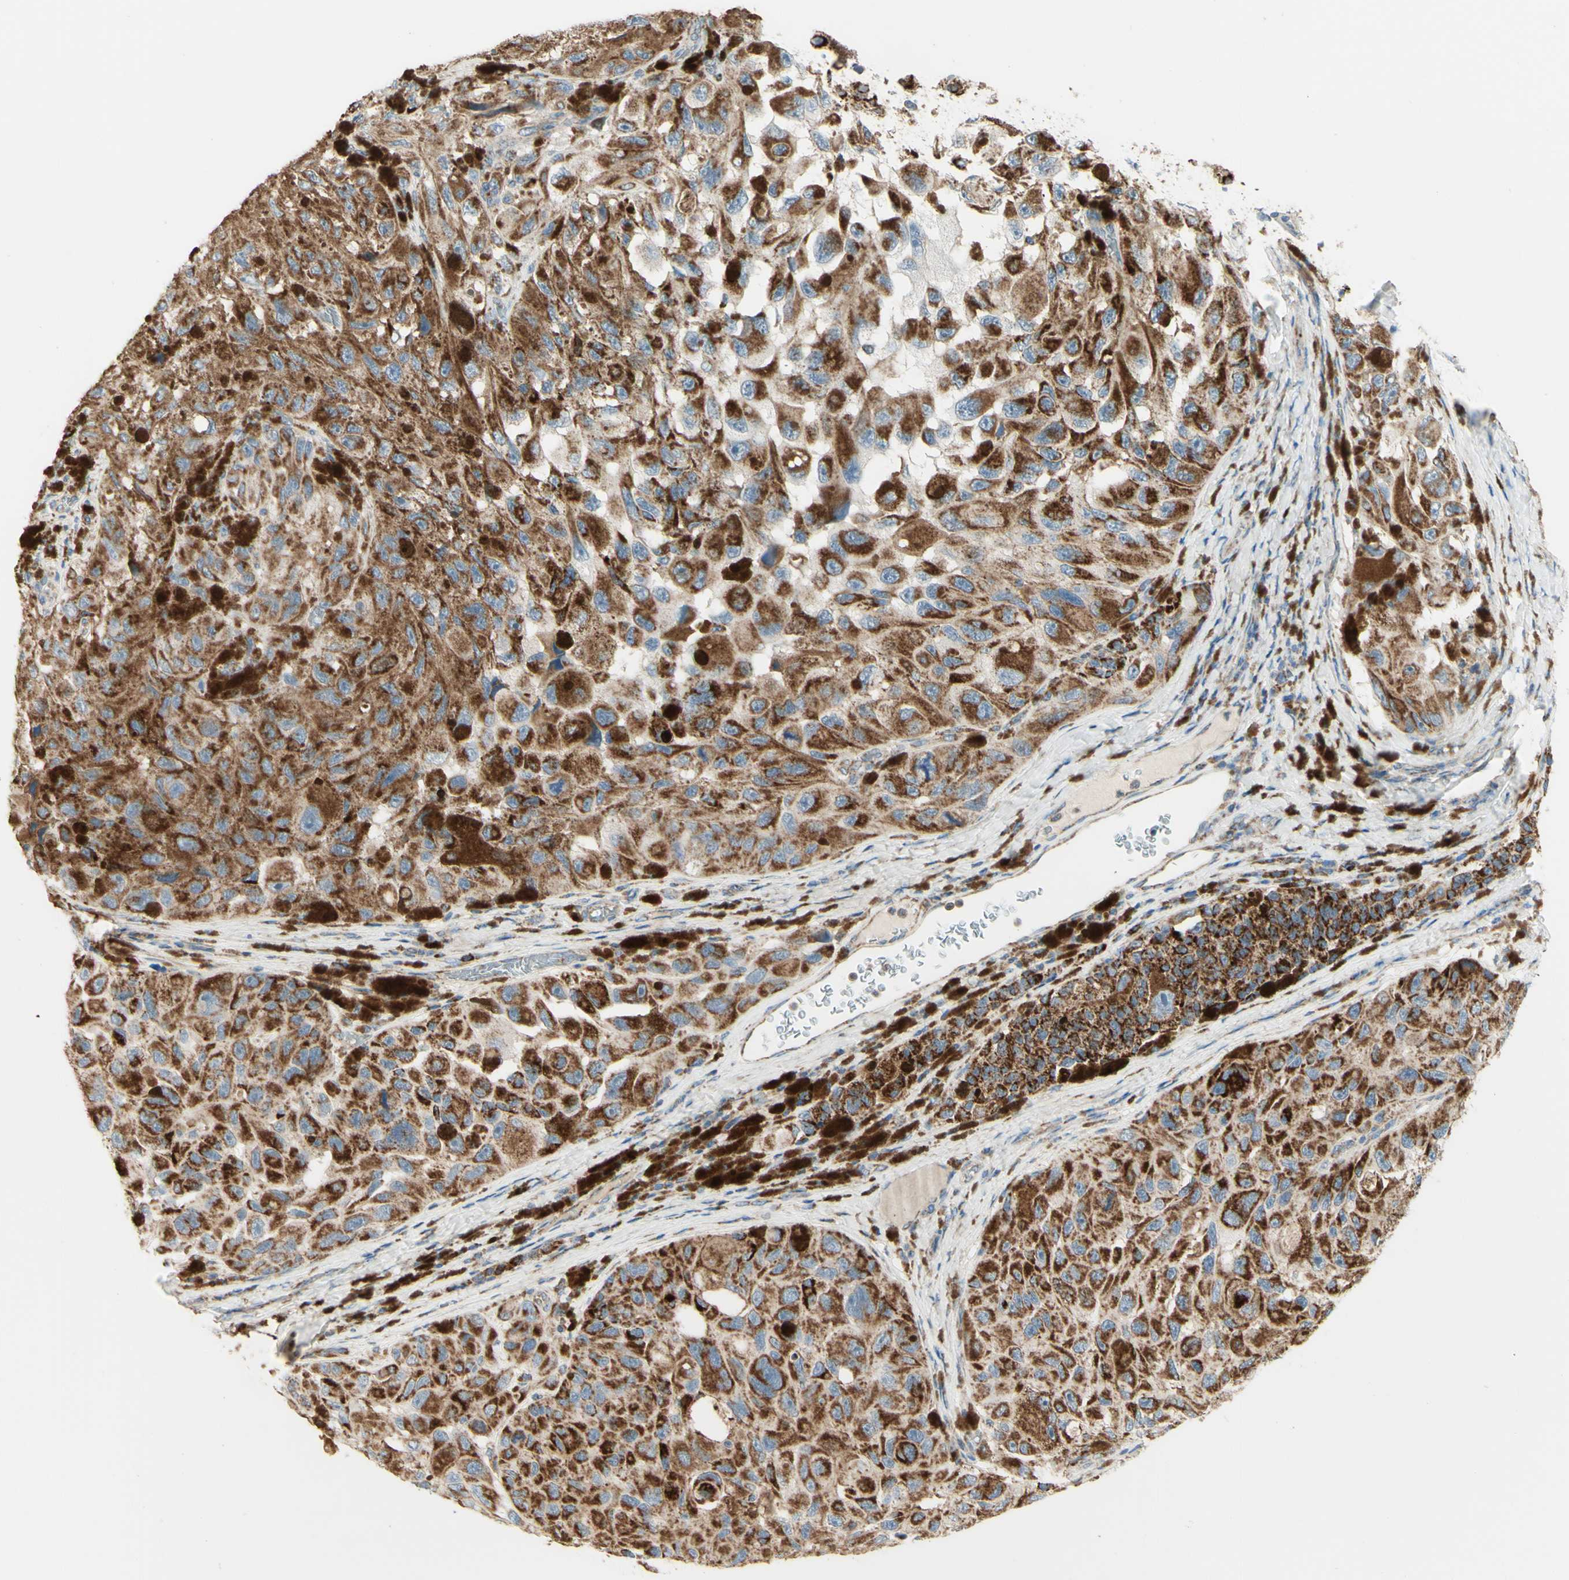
{"staining": {"intensity": "strong", "quantity": ">75%", "location": "cytoplasmic/membranous"}, "tissue": "melanoma", "cell_type": "Tumor cells", "image_type": "cancer", "snomed": [{"axis": "morphology", "description": "Malignant melanoma, NOS"}, {"axis": "topography", "description": "Skin"}], "caption": "Immunohistochemical staining of human melanoma demonstrates high levels of strong cytoplasmic/membranous expression in about >75% of tumor cells.", "gene": "ARMC10", "patient": {"sex": "female", "age": 73}}